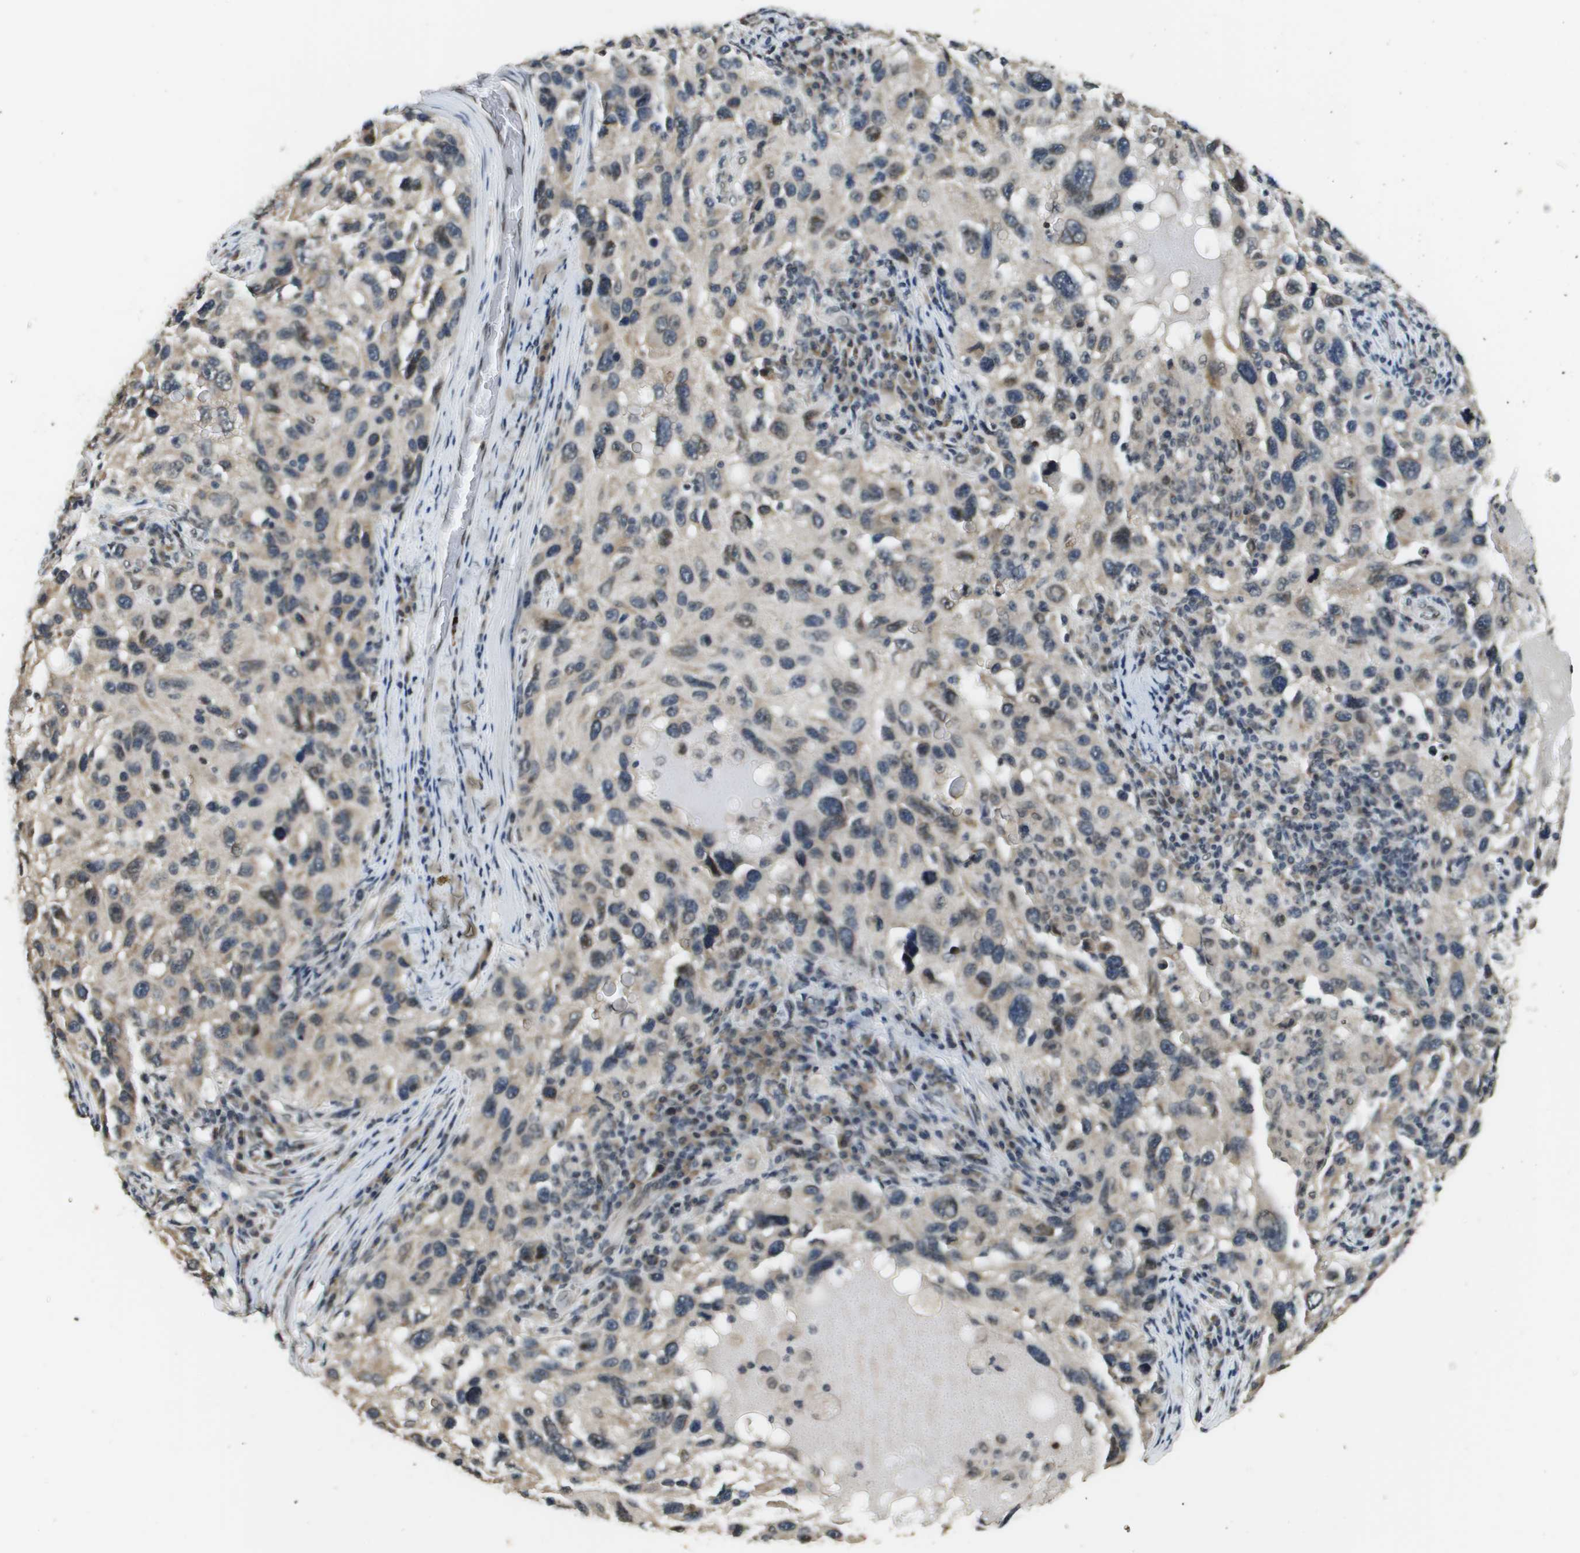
{"staining": {"intensity": "weak", "quantity": "<25%", "location": "cytoplasmic/membranous,nuclear"}, "tissue": "melanoma", "cell_type": "Tumor cells", "image_type": "cancer", "snomed": [{"axis": "morphology", "description": "Malignant melanoma, NOS"}, {"axis": "topography", "description": "Skin"}], "caption": "Malignant melanoma was stained to show a protein in brown. There is no significant positivity in tumor cells.", "gene": "FANCC", "patient": {"sex": "male", "age": 53}}